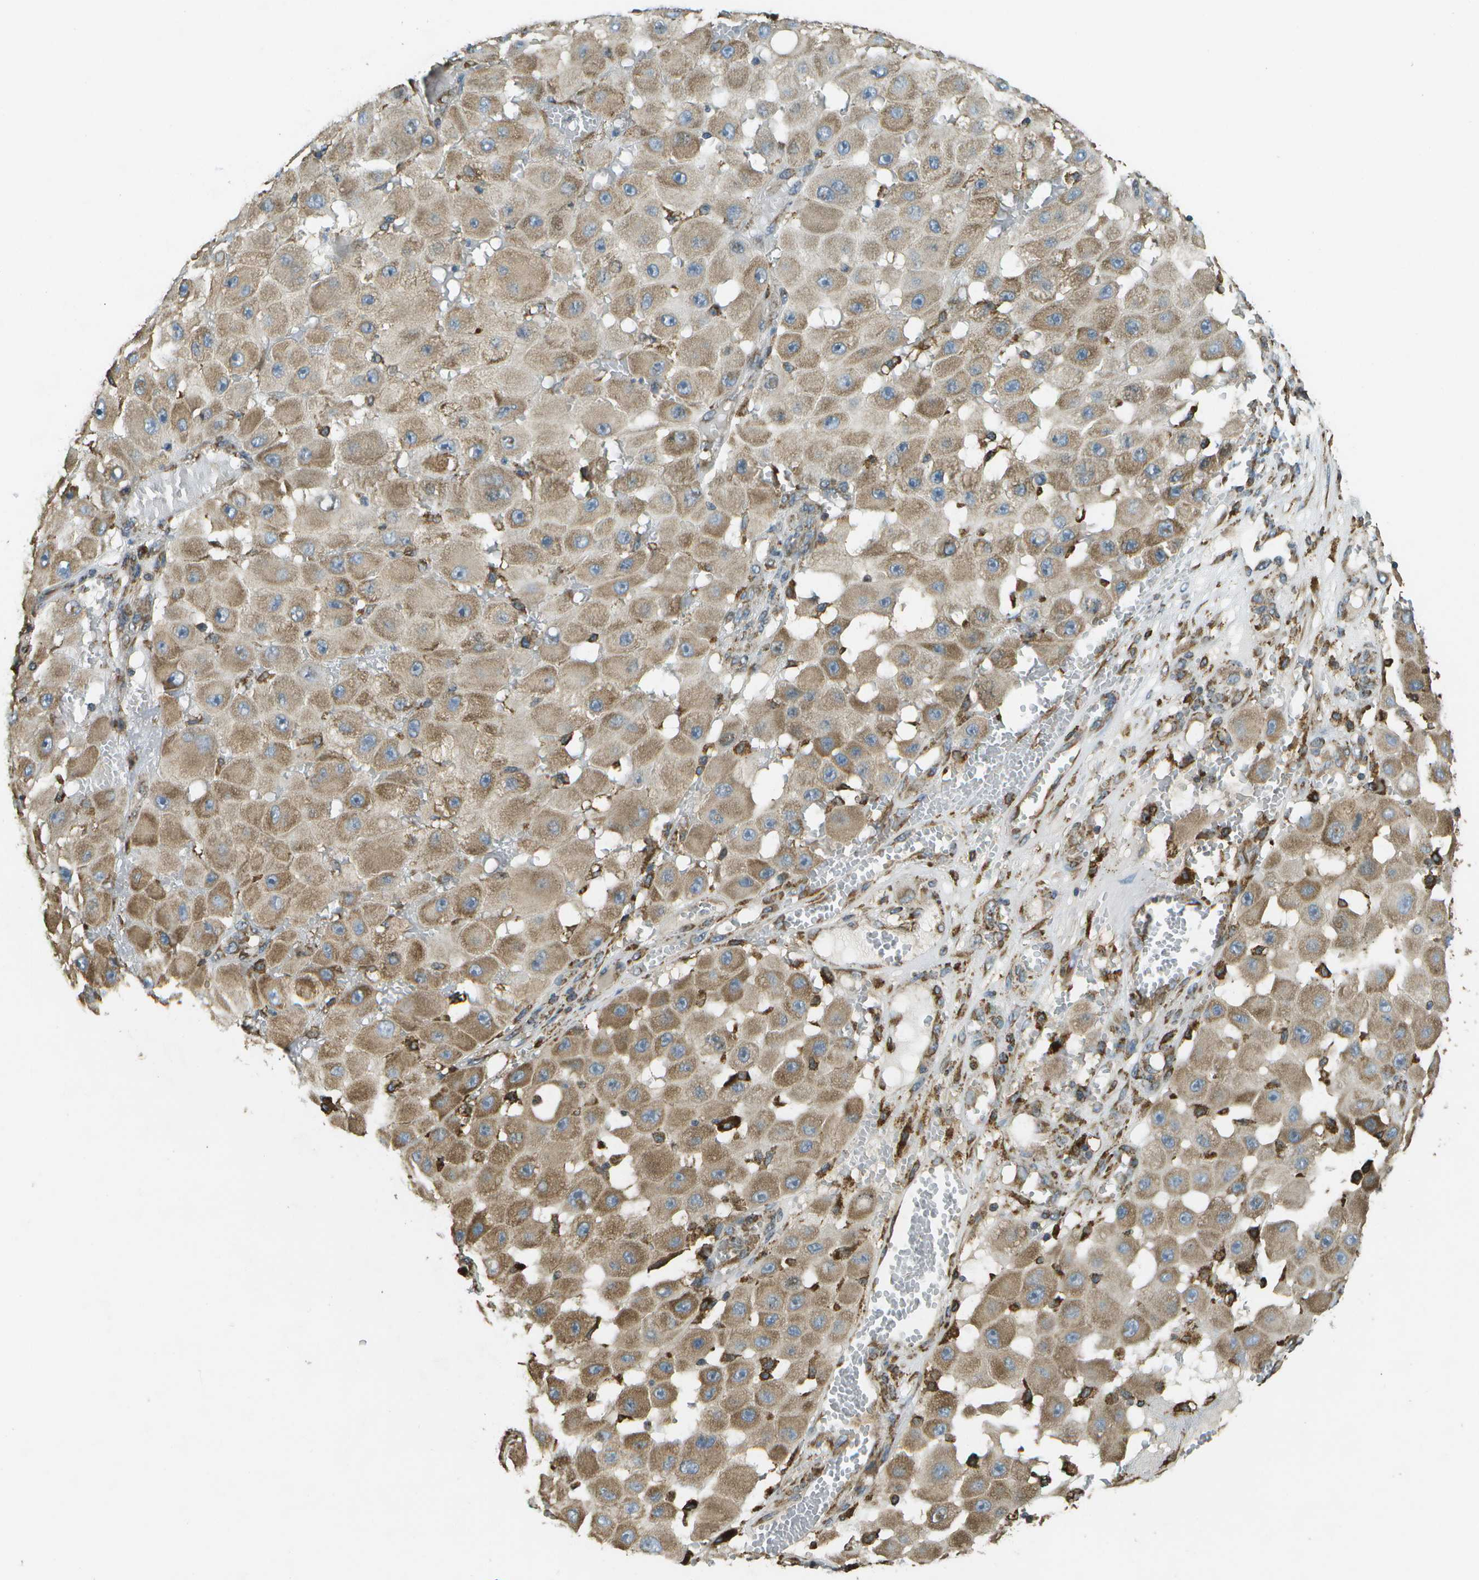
{"staining": {"intensity": "weak", "quantity": ">75%", "location": "cytoplasmic/membranous"}, "tissue": "melanoma", "cell_type": "Tumor cells", "image_type": "cancer", "snomed": [{"axis": "morphology", "description": "Malignant melanoma, NOS"}, {"axis": "topography", "description": "Skin"}], "caption": "Immunohistochemical staining of melanoma exhibits low levels of weak cytoplasmic/membranous protein staining in about >75% of tumor cells. (DAB (3,3'-diaminobenzidine) = brown stain, brightfield microscopy at high magnification).", "gene": "PDIA4", "patient": {"sex": "female", "age": 81}}